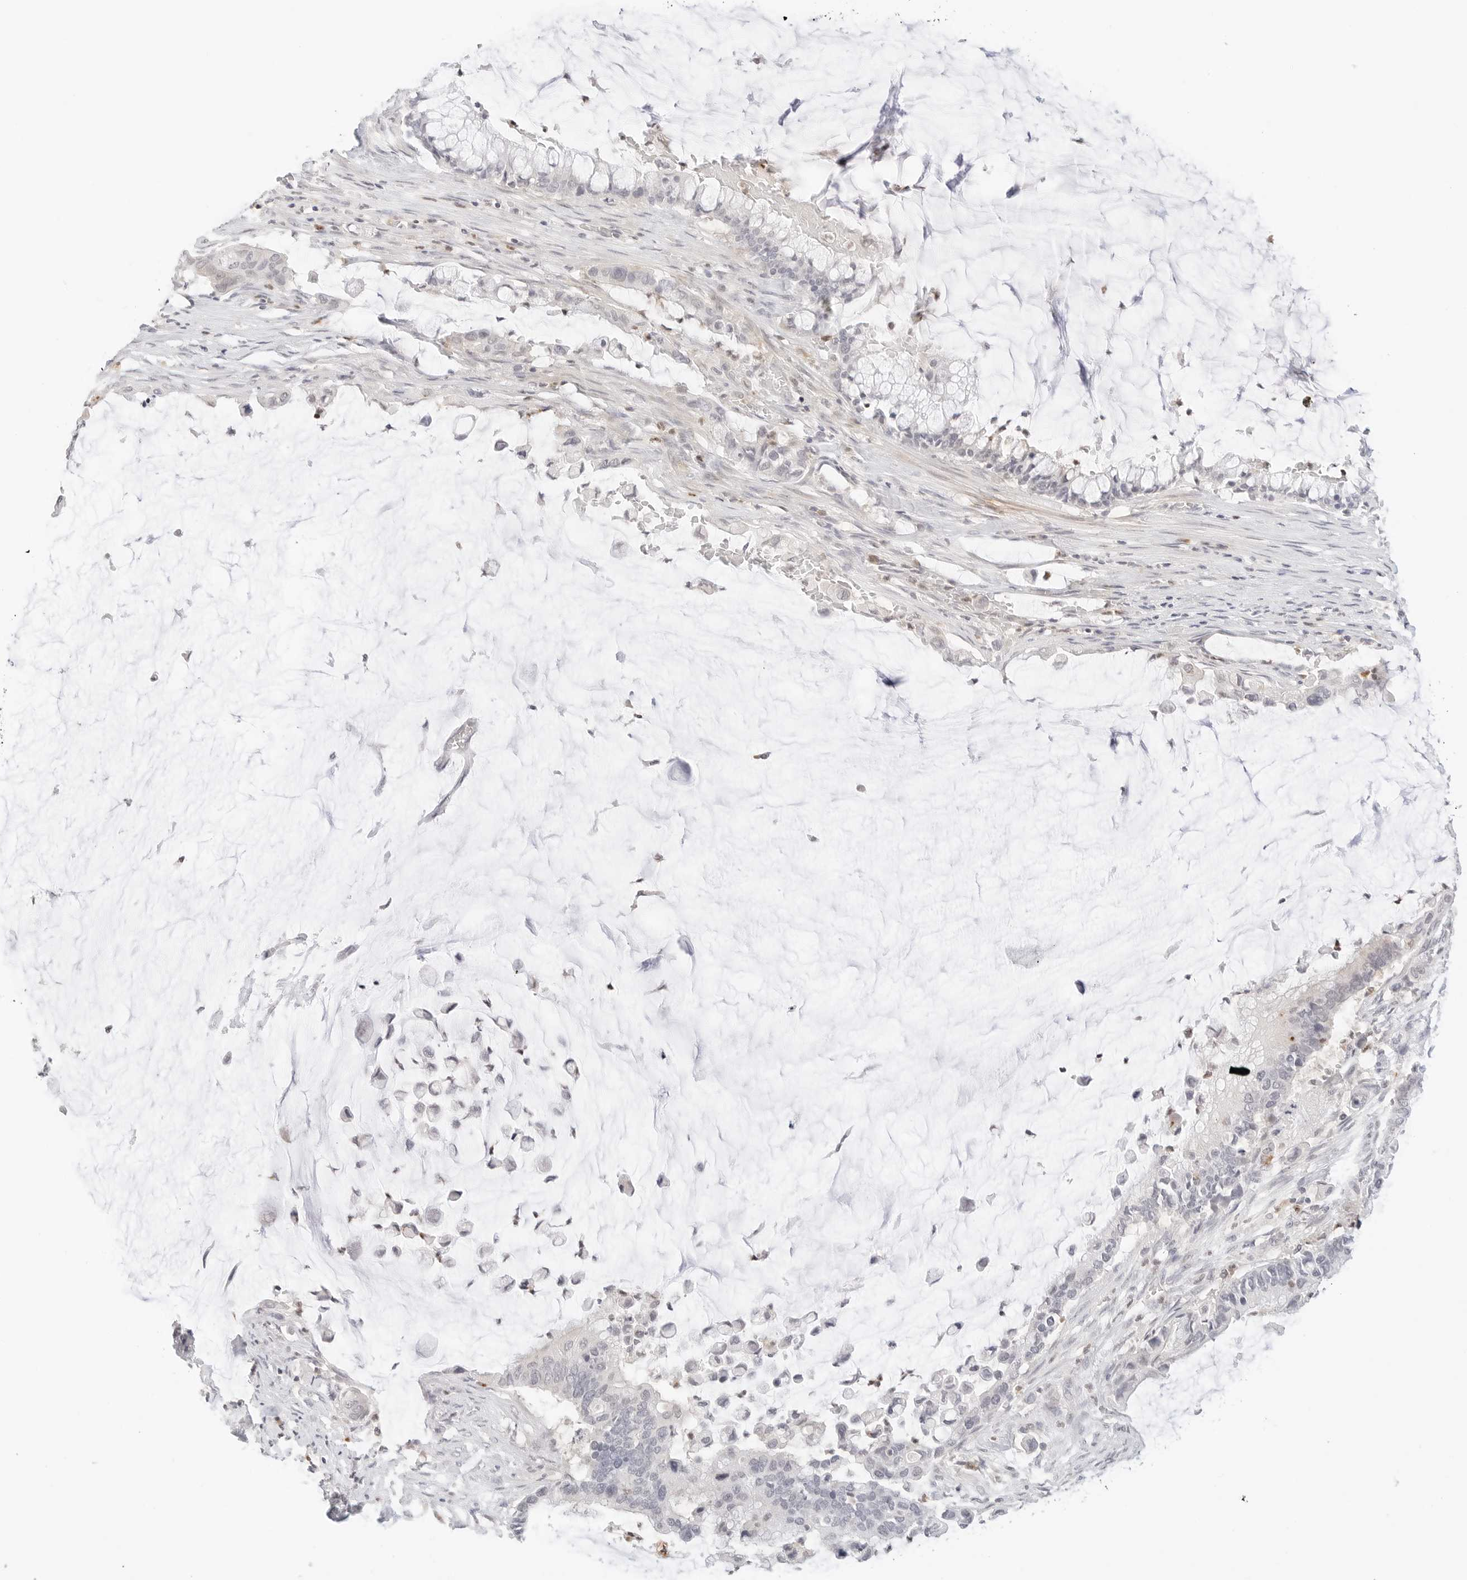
{"staining": {"intensity": "negative", "quantity": "none", "location": "none"}, "tissue": "pancreatic cancer", "cell_type": "Tumor cells", "image_type": "cancer", "snomed": [{"axis": "morphology", "description": "Adenocarcinoma, NOS"}, {"axis": "topography", "description": "Pancreas"}], "caption": "IHC photomicrograph of pancreatic adenocarcinoma stained for a protein (brown), which shows no staining in tumor cells. Nuclei are stained in blue.", "gene": "GNAS", "patient": {"sex": "male", "age": 41}}